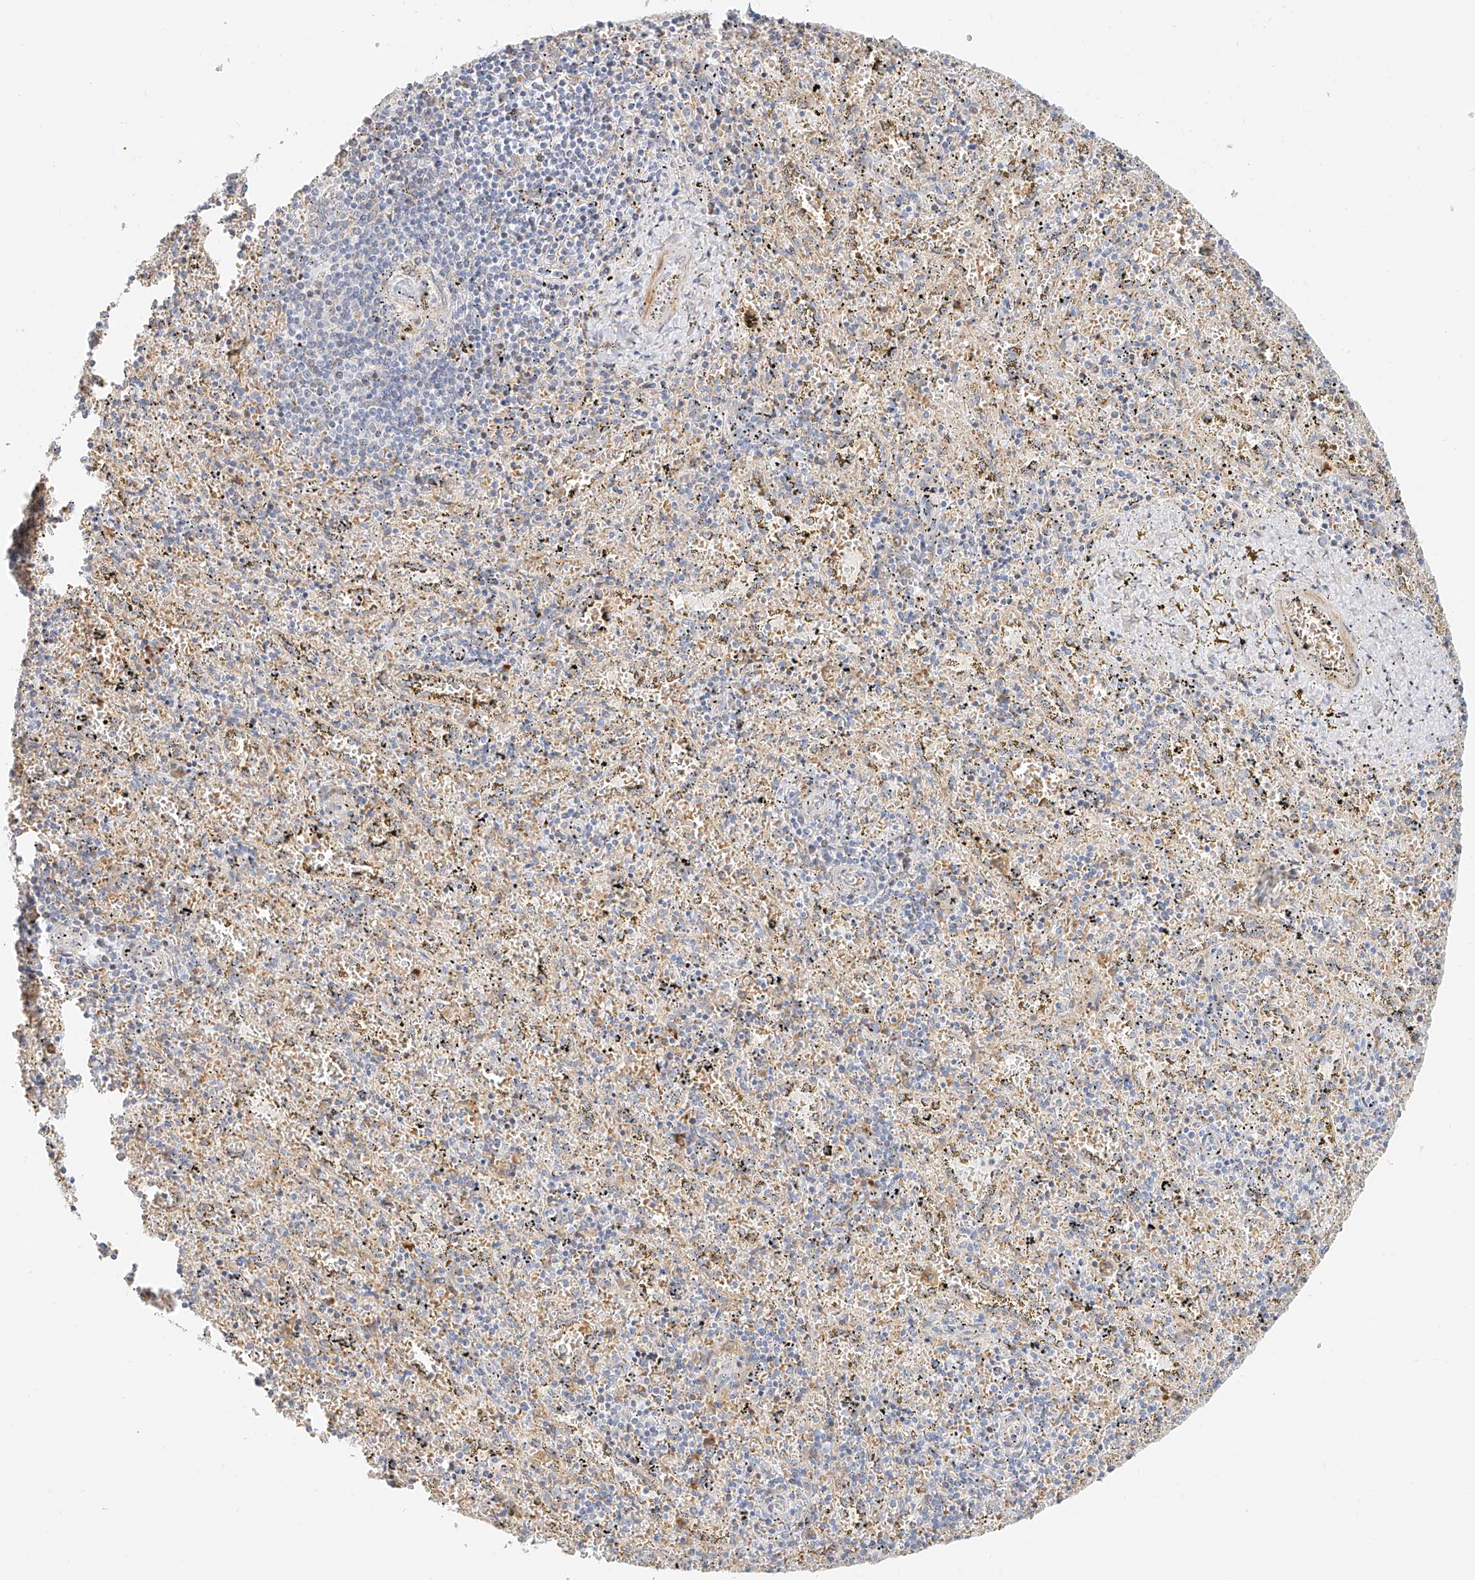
{"staining": {"intensity": "negative", "quantity": "none", "location": "none"}, "tissue": "spleen", "cell_type": "Cells in red pulp", "image_type": "normal", "snomed": [{"axis": "morphology", "description": "Normal tissue, NOS"}, {"axis": "topography", "description": "Spleen"}], "caption": "Image shows no significant protein expression in cells in red pulp of normal spleen.", "gene": "CXorf58", "patient": {"sex": "male", "age": 11}}